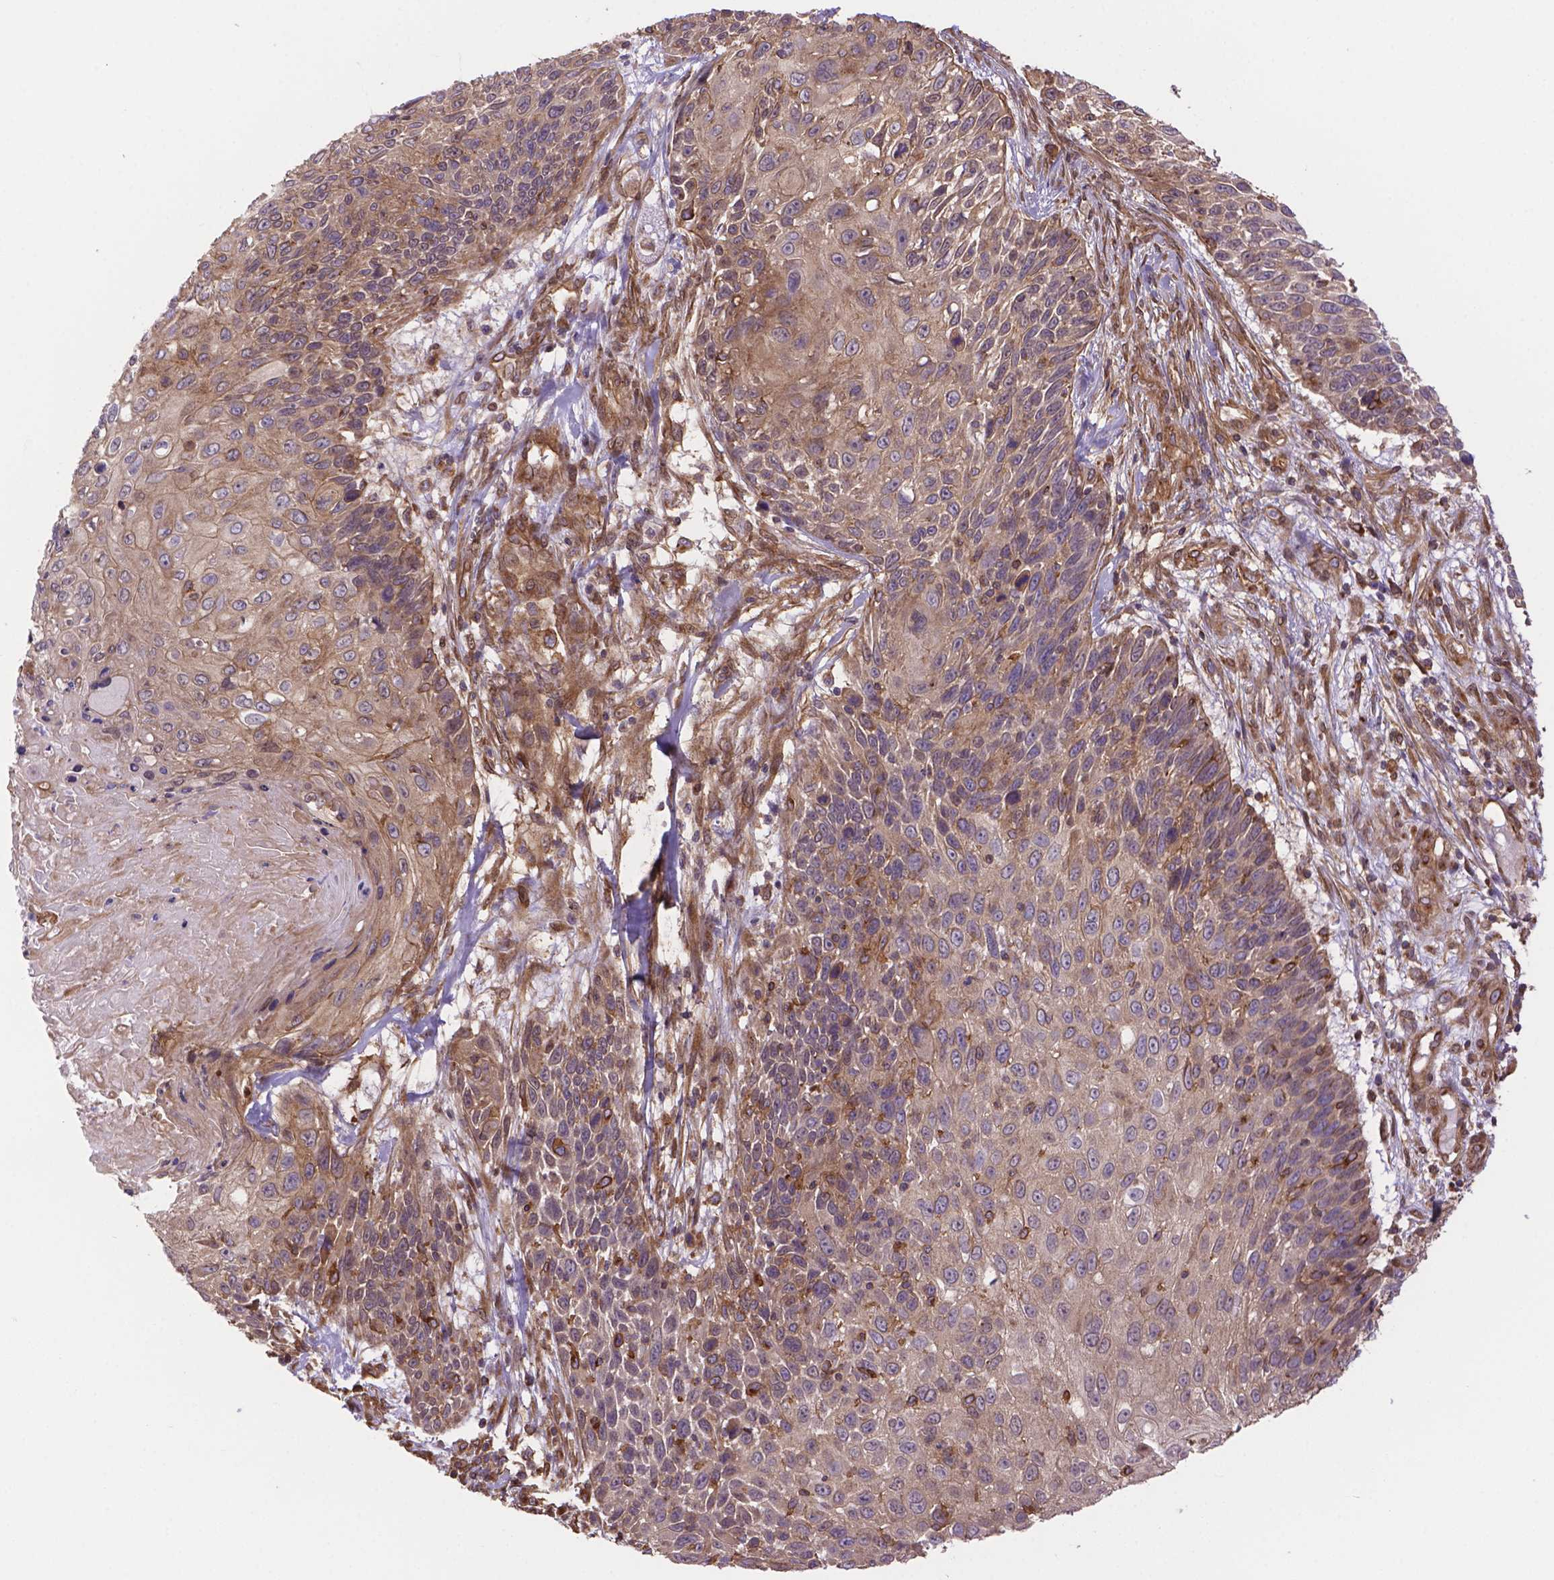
{"staining": {"intensity": "weak", "quantity": ">75%", "location": "cytoplasmic/membranous"}, "tissue": "skin cancer", "cell_type": "Tumor cells", "image_type": "cancer", "snomed": [{"axis": "morphology", "description": "Squamous cell carcinoma, NOS"}, {"axis": "topography", "description": "Skin"}], "caption": "This image reveals IHC staining of human squamous cell carcinoma (skin), with low weak cytoplasmic/membranous positivity in approximately >75% of tumor cells.", "gene": "YAP1", "patient": {"sex": "male", "age": 92}}